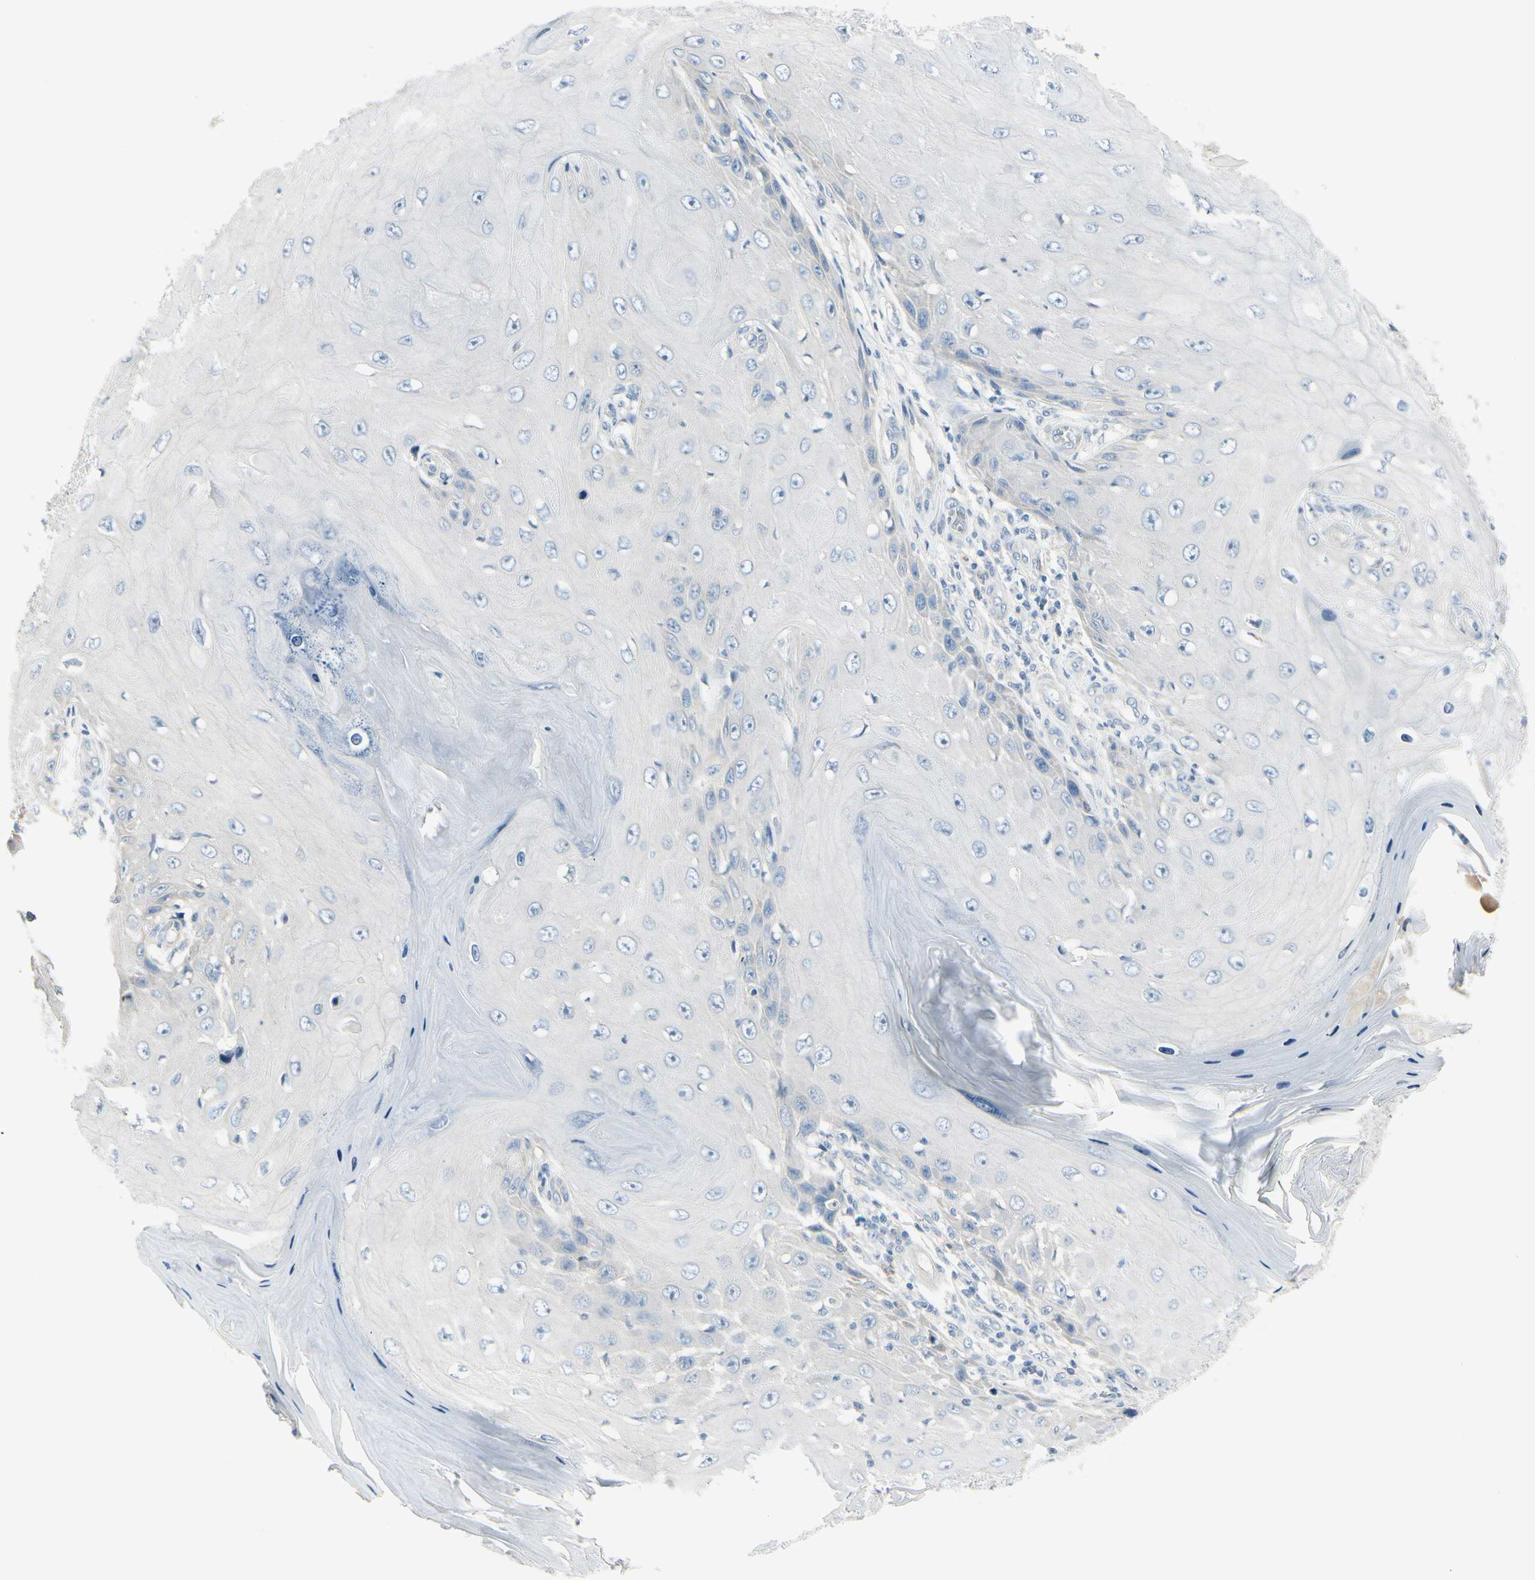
{"staining": {"intensity": "negative", "quantity": "none", "location": "none"}, "tissue": "skin cancer", "cell_type": "Tumor cells", "image_type": "cancer", "snomed": [{"axis": "morphology", "description": "Squamous cell carcinoma, NOS"}, {"axis": "topography", "description": "Skin"}], "caption": "An IHC histopathology image of skin squamous cell carcinoma is shown. There is no staining in tumor cells of skin squamous cell carcinoma.", "gene": "CYP2E1", "patient": {"sex": "female", "age": 73}}